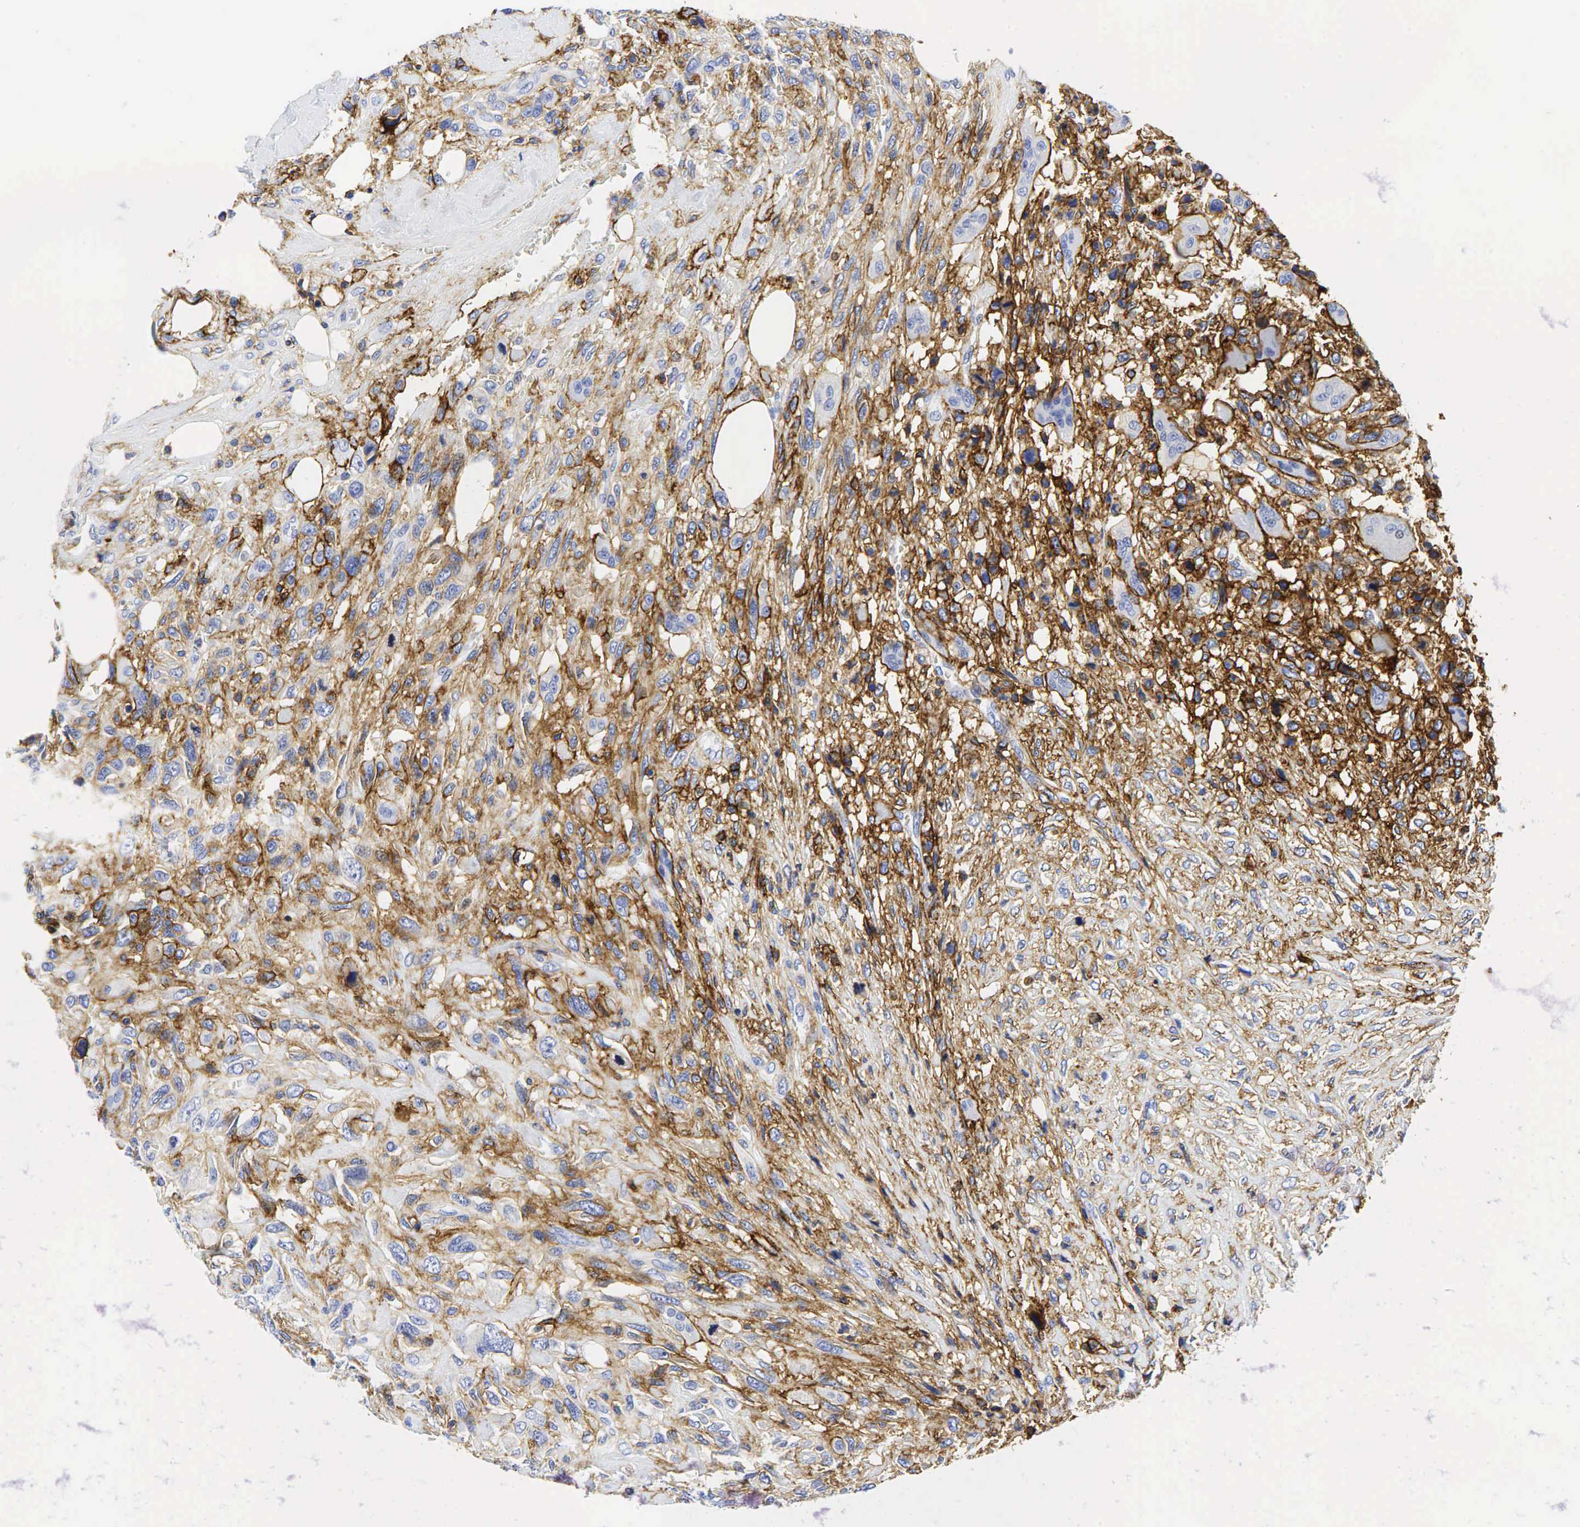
{"staining": {"intensity": "moderate", "quantity": "25%-75%", "location": "cytoplasmic/membranous"}, "tissue": "breast cancer", "cell_type": "Tumor cells", "image_type": "cancer", "snomed": [{"axis": "morphology", "description": "Neoplasm, malignant, NOS"}, {"axis": "topography", "description": "Breast"}], "caption": "Protein staining of breast cancer (malignant neoplasm) tissue exhibits moderate cytoplasmic/membranous expression in about 25%-75% of tumor cells.", "gene": "CD44", "patient": {"sex": "female", "age": 50}}